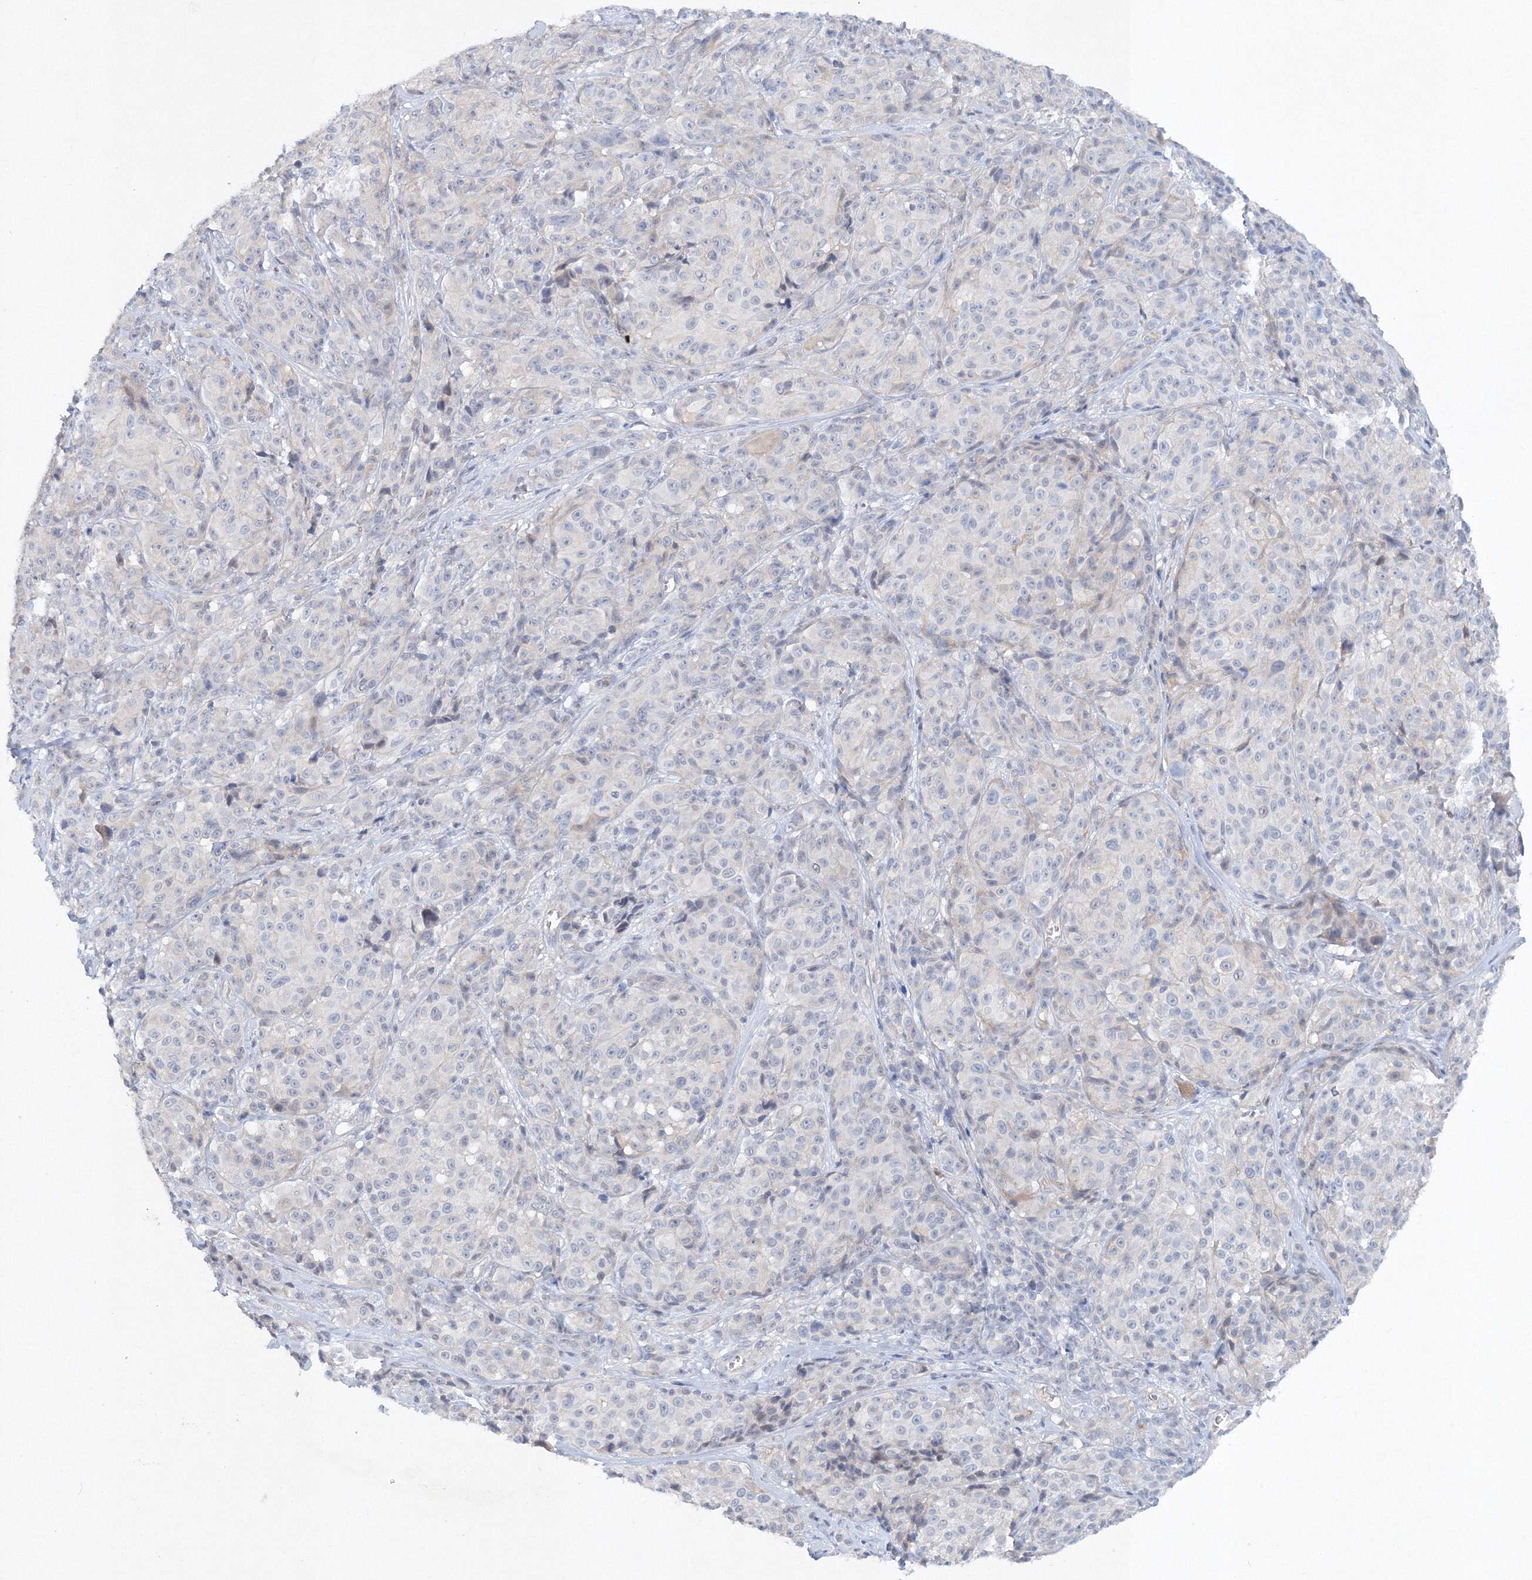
{"staining": {"intensity": "negative", "quantity": "none", "location": "none"}, "tissue": "melanoma", "cell_type": "Tumor cells", "image_type": "cancer", "snomed": [{"axis": "morphology", "description": "Malignant melanoma, NOS"}, {"axis": "topography", "description": "Skin"}], "caption": "IHC micrograph of human melanoma stained for a protein (brown), which displays no staining in tumor cells. (DAB immunohistochemistry visualized using brightfield microscopy, high magnification).", "gene": "SH3BP5", "patient": {"sex": "male", "age": 73}}